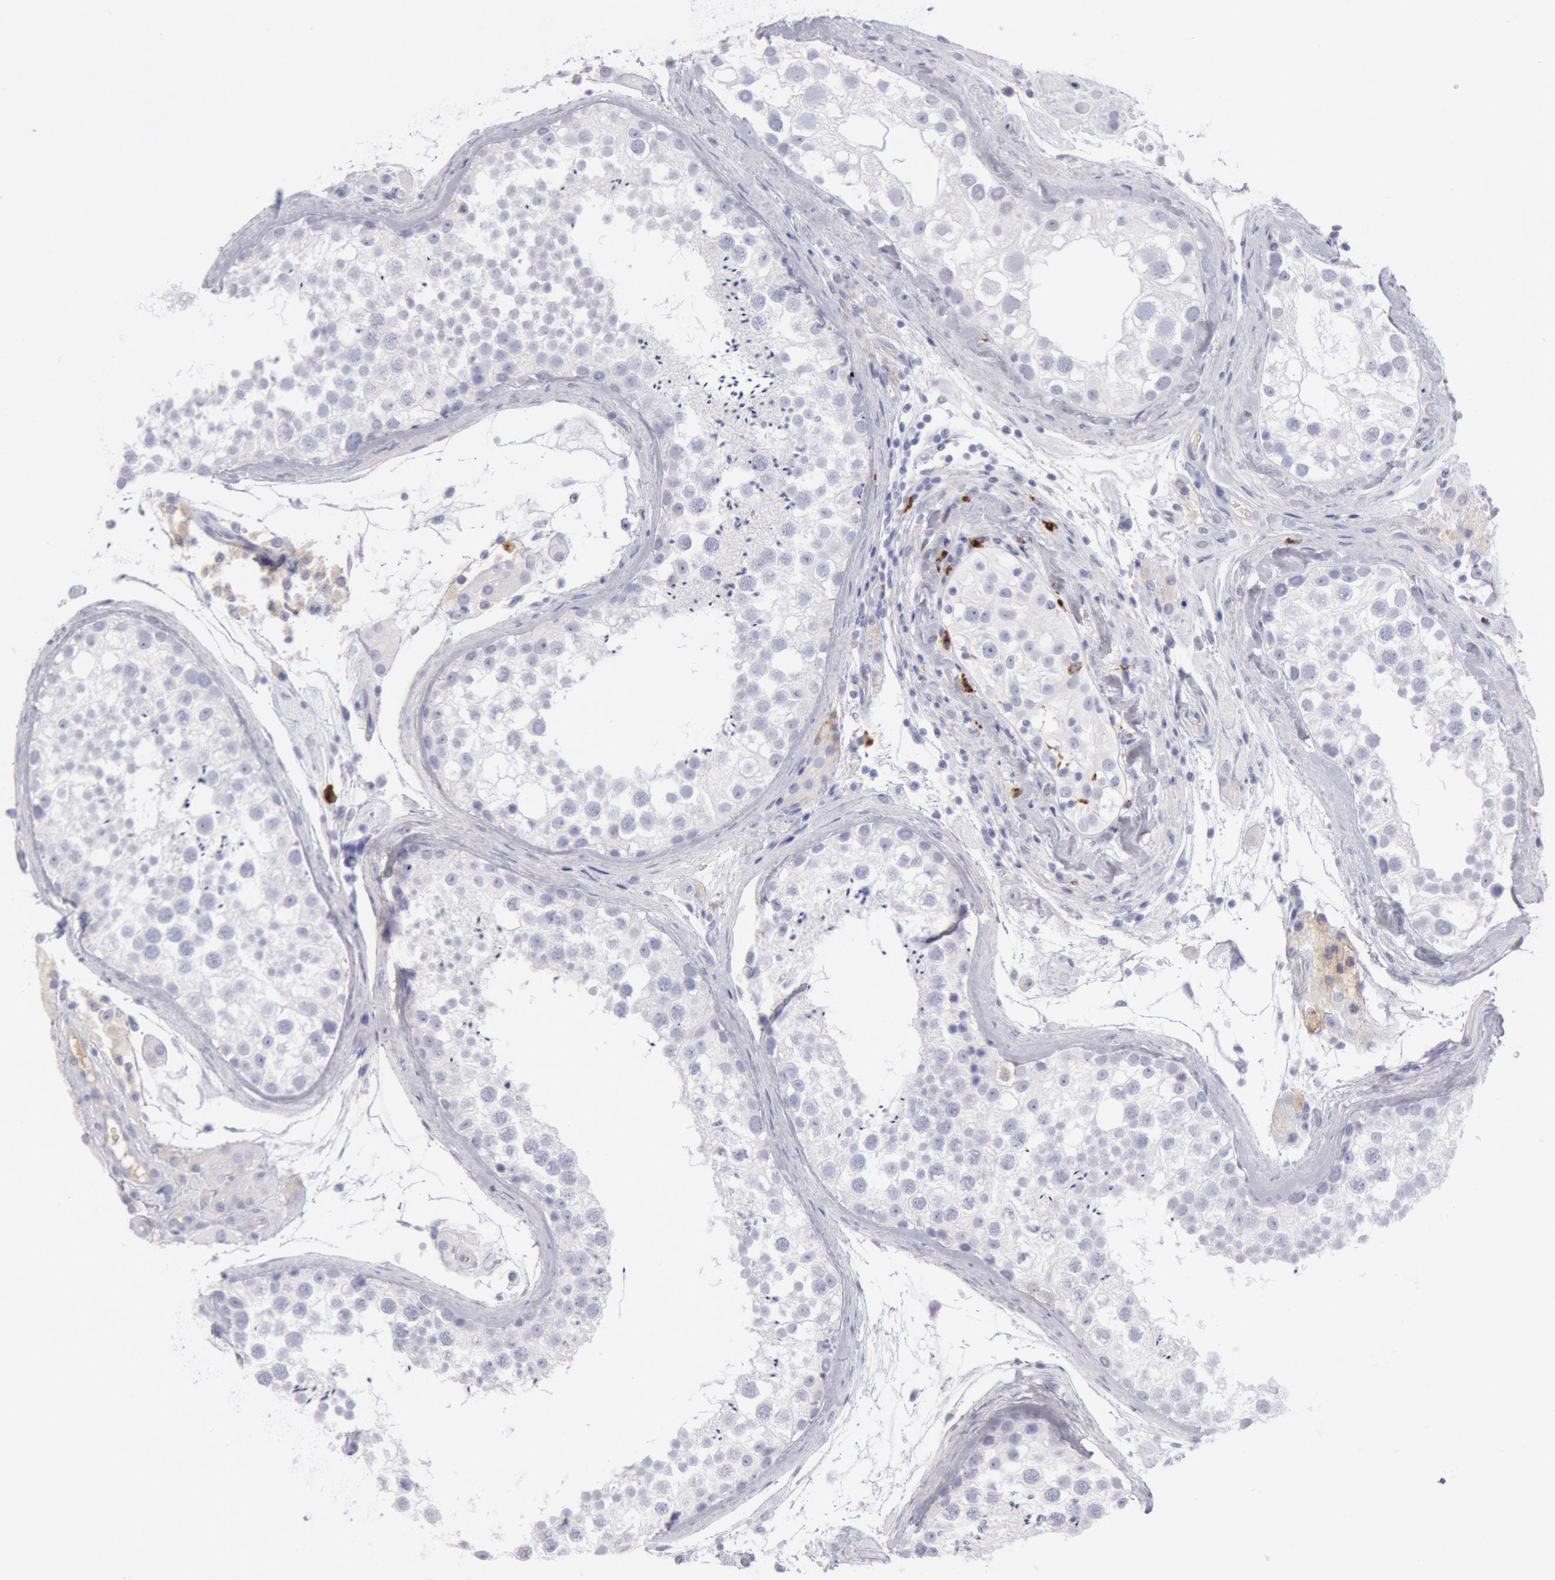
{"staining": {"intensity": "negative", "quantity": "none", "location": "none"}, "tissue": "testis", "cell_type": "Cells in seminiferous ducts", "image_type": "normal", "snomed": [{"axis": "morphology", "description": "Normal tissue, NOS"}, {"axis": "topography", "description": "Testis"}], "caption": "IHC image of unremarkable testis: human testis stained with DAB (3,3'-diaminobenzidine) demonstrates no significant protein expression in cells in seminiferous ducts. (Brightfield microscopy of DAB (3,3'-diaminobenzidine) IHC at high magnification).", "gene": "FCN1", "patient": {"sex": "male", "age": 46}}